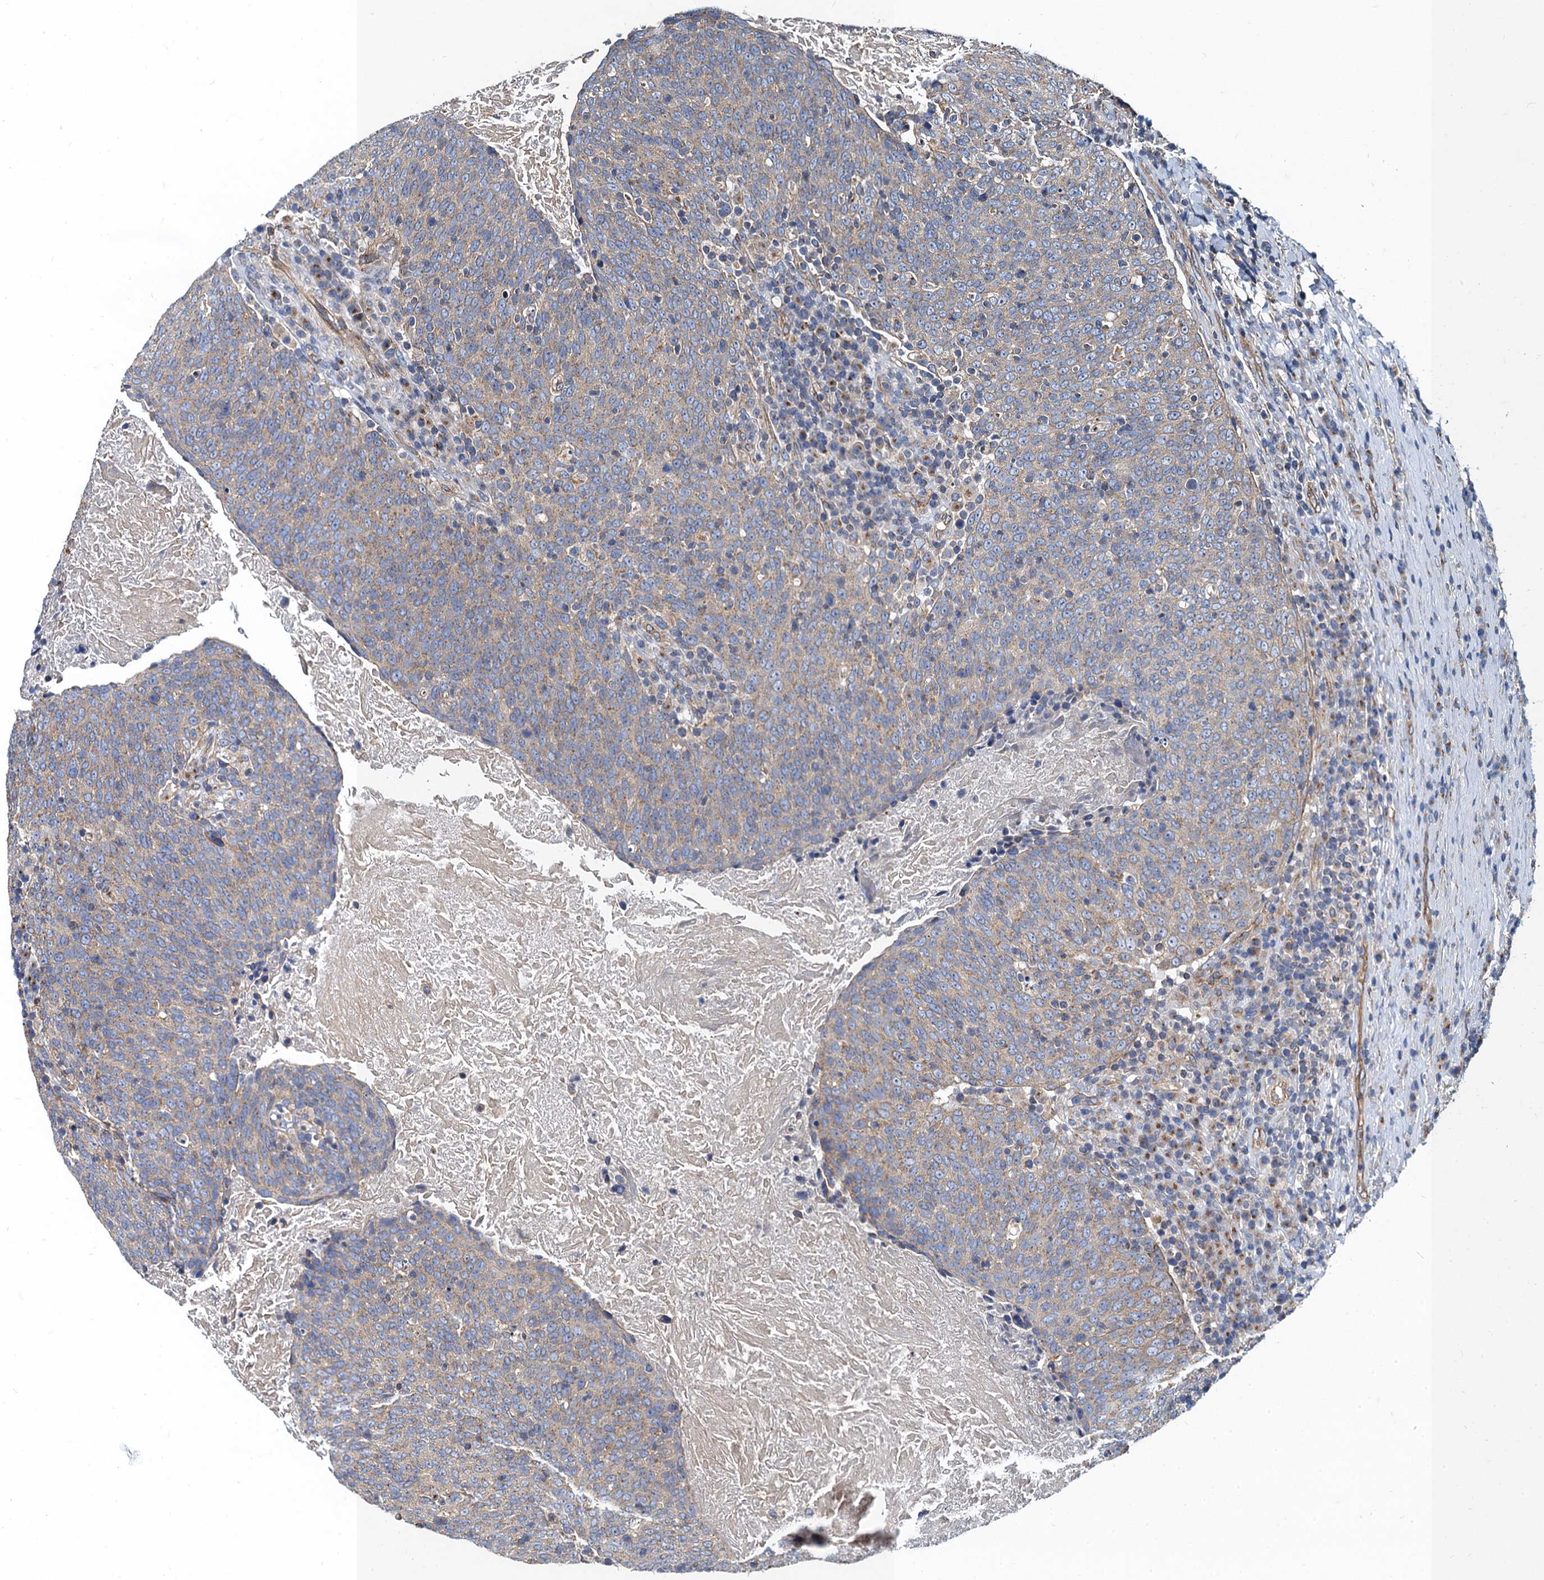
{"staining": {"intensity": "weak", "quantity": ">75%", "location": "cytoplasmic/membranous"}, "tissue": "head and neck cancer", "cell_type": "Tumor cells", "image_type": "cancer", "snomed": [{"axis": "morphology", "description": "Squamous cell carcinoma, NOS"}, {"axis": "morphology", "description": "Squamous cell carcinoma, metastatic, NOS"}, {"axis": "topography", "description": "Lymph node"}, {"axis": "topography", "description": "Head-Neck"}], "caption": "Immunohistochemistry staining of head and neck cancer, which displays low levels of weak cytoplasmic/membranous staining in approximately >75% of tumor cells indicating weak cytoplasmic/membranous protein expression. The staining was performed using DAB (brown) for protein detection and nuclei were counterstained in hematoxylin (blue).", "gene": "NGRN", "patient": {"sex": "male", "age": 62}}